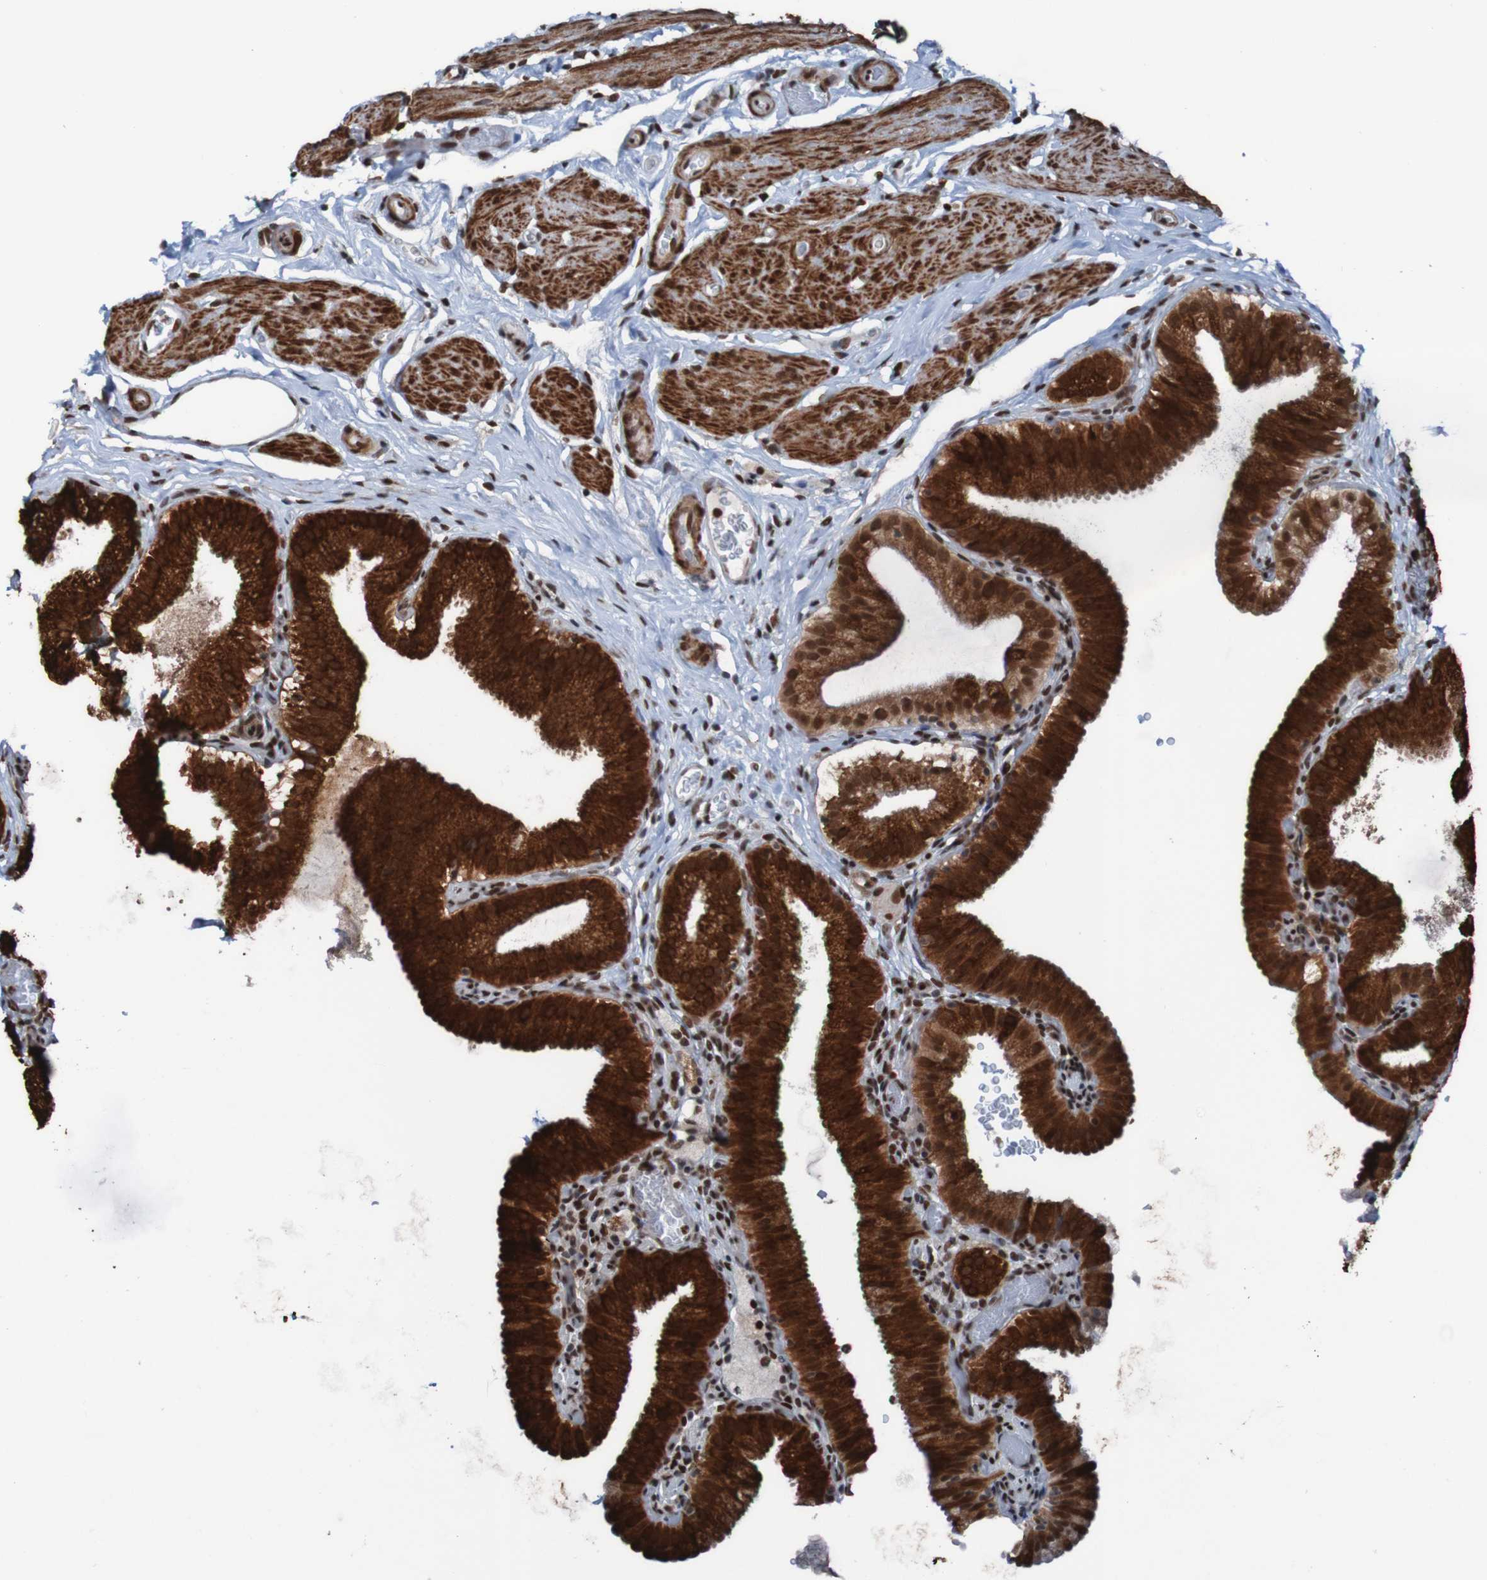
{"staining": {"intensity": "strong", "quantity": ">75%", "location": "cytoplasmic/membranous,nuclear"}, "tissue": "gallbladder", "cell_type": "Glandular cells", "image_type": "normal", "snomed": [{"axis": "morphology", "description": "Normal tissue, NOS"}, {"axis": "topography", "description": "Gallbladder"}], "caption": "Immunohistochemistry staining of unremarkable gallbladder, which exhibits high levels of strong cytoplasmic/membranous,nuclear staining in about >75% of glandular cells indicating strong cytoplasmic/membranous,nuclear protein staining. The staining was performed using DAB (brown) for protein detection and nuclei were counterstained in hematoxylin (blue).", "gene": "PHF2", "patient": {"sex": "male", "age": 54}}